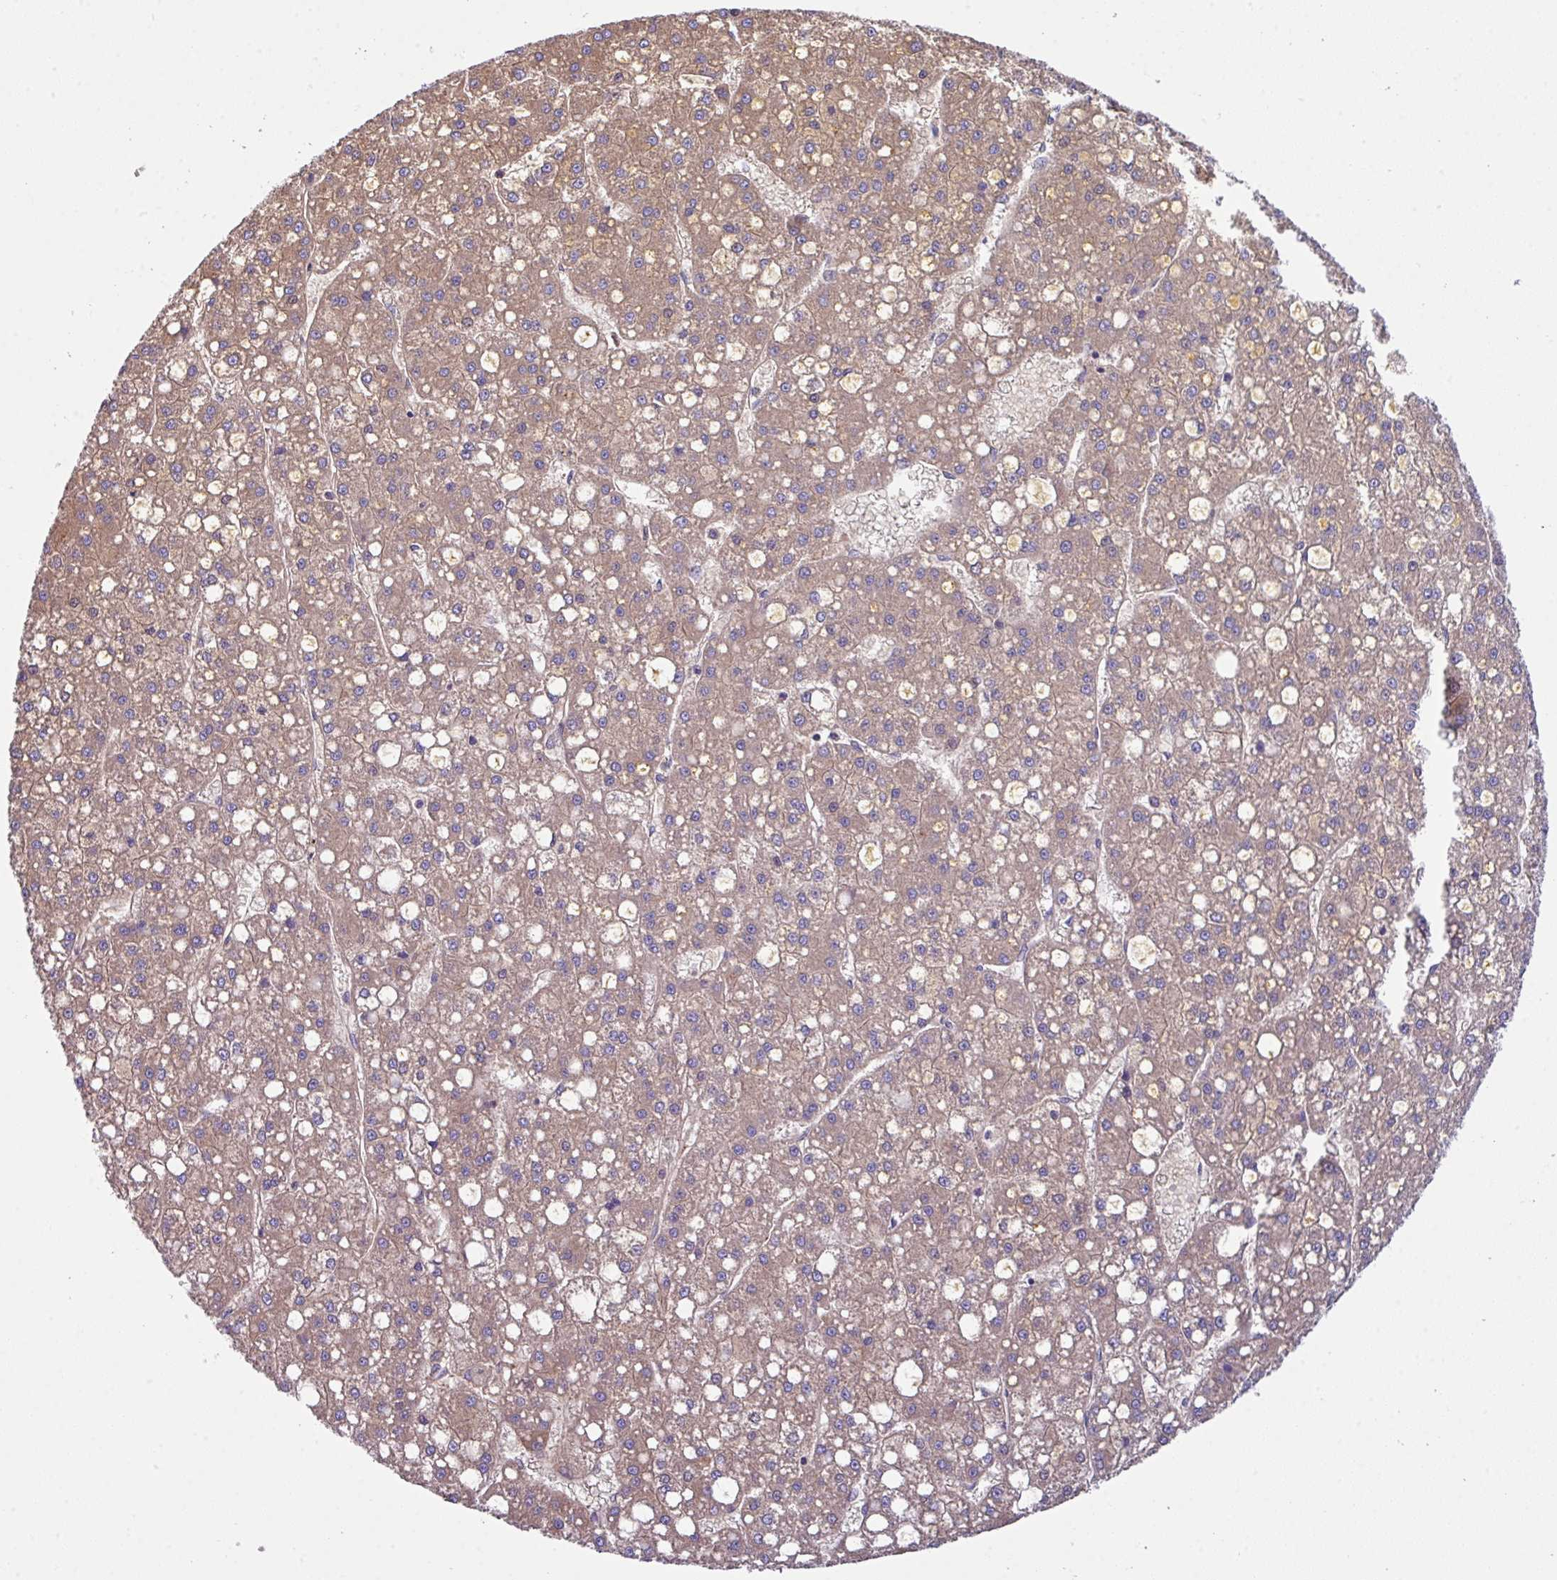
{"staining": {"intensity": "moderate", "quantity": ">75%", "location": "cytoplasmic/membranous"}, "tissue": "liver cancer", "cell_type": "Tumor cells", "image_type": "cancer", "snomed": [{"axis": "morphology", "description": "Carcinoma, Hepatocellular, NOS"}, {"axis": "topography", "description": "Liver"}], "caption": "Moderate cytoplasmic/membranous expression for a protein is appreciated in about >75% of tumor cells of hepatocellular carcinoma (liver) using immunohistochemistry.", "gene": "DNAL1", "patient": {"sex": "male", "age": 67}}